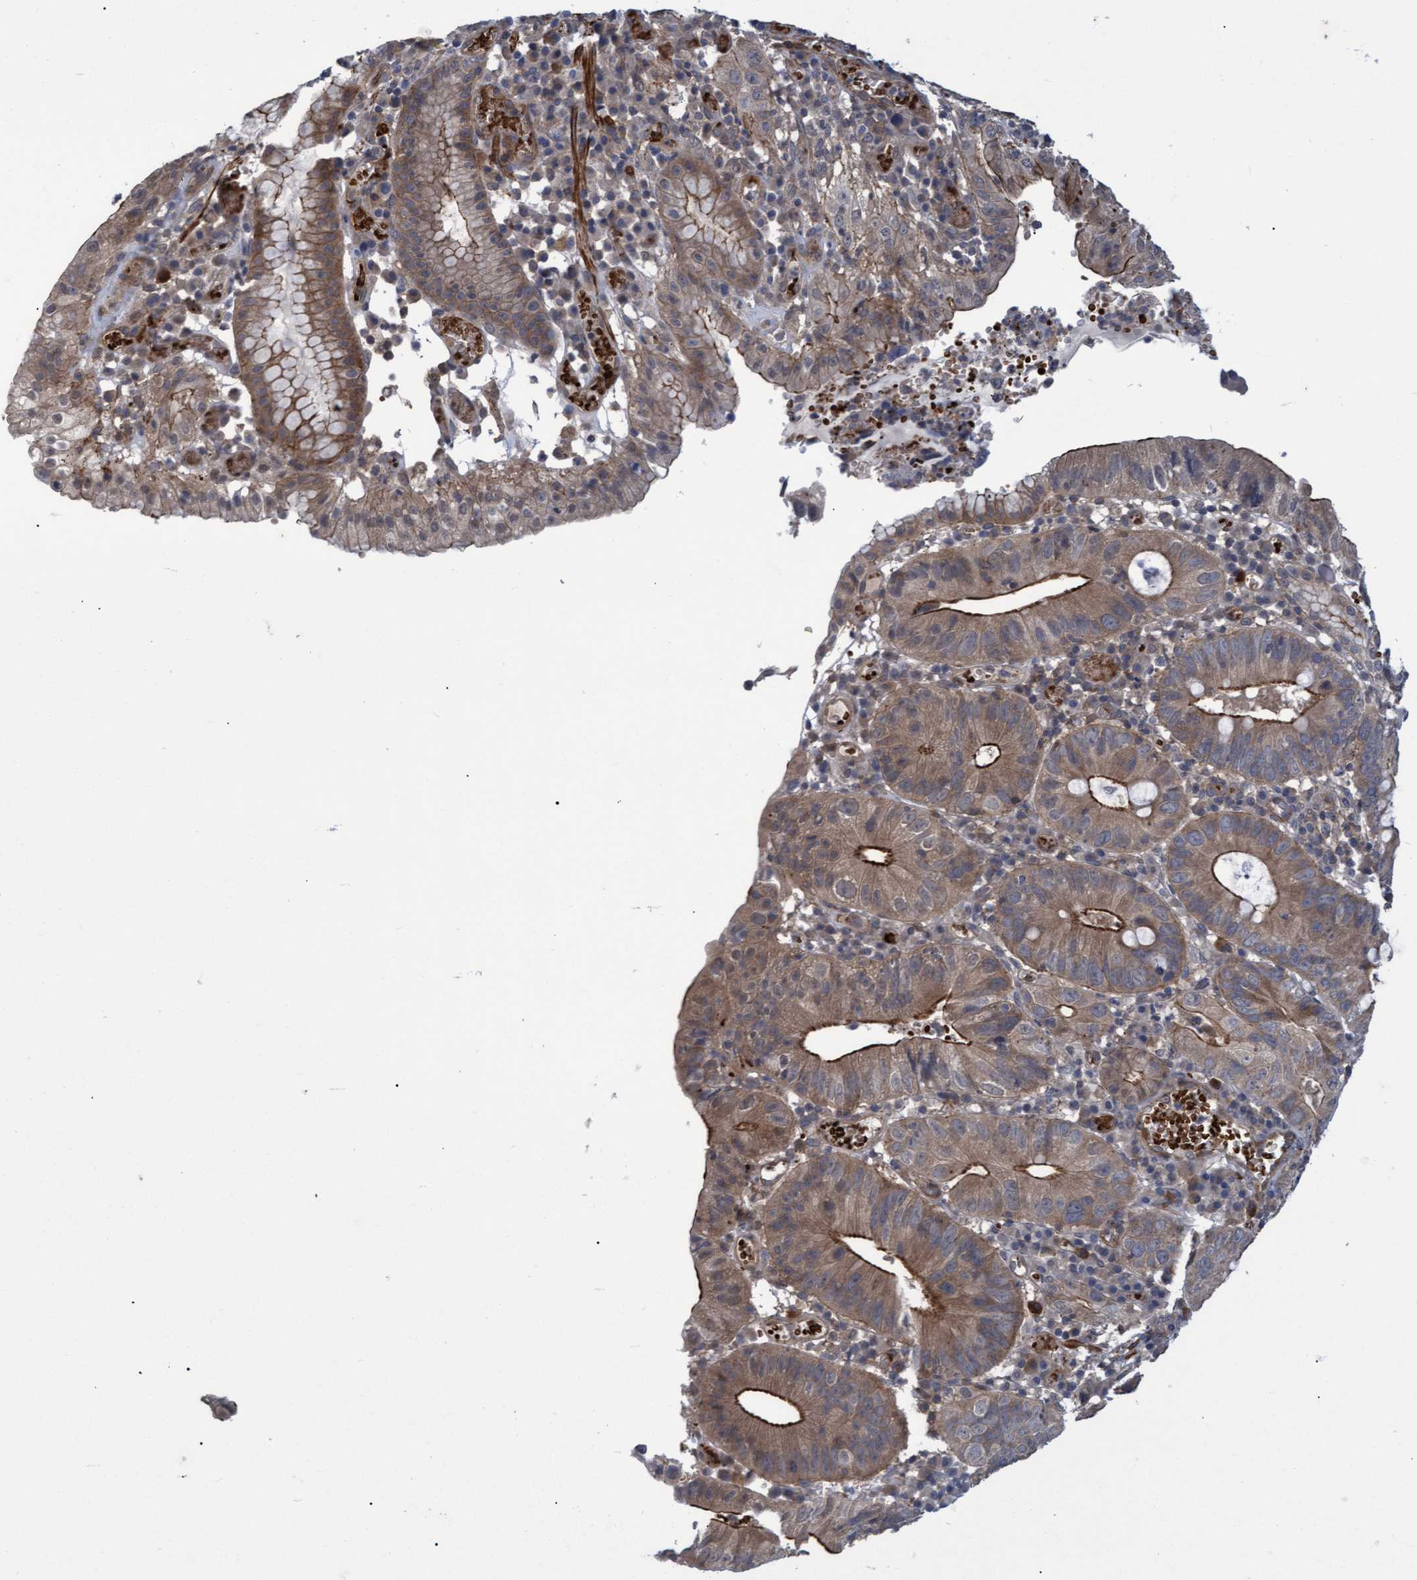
{"staining": {"intensity": "moderate", "quantity": ">75%", "location": "cytoplasmic/membranous"}, "tissue": "stomach cancer", "cell_type": "Tumor cells", "image_type": "cancer", "snomed": [{"axis": "morphology", "description": "Adenocarcinoma, NOS"}, {"axis": "topography", "description": "Stomach"}], "caption": "Stomach cancer (adenocarcinoma) stained with immunohistochemistry (IHC) displays moderate cytoplasmic/membranous expression in approximately >75% of tumor cells. The staining was performed using DAB (3,3'-diaminobenzidine), with brown indicating positive protein expression. Nuclei are stained blue with hematoxylin.", "gene": "NAA15", "patient": {"sex": "male", "age": 59}}